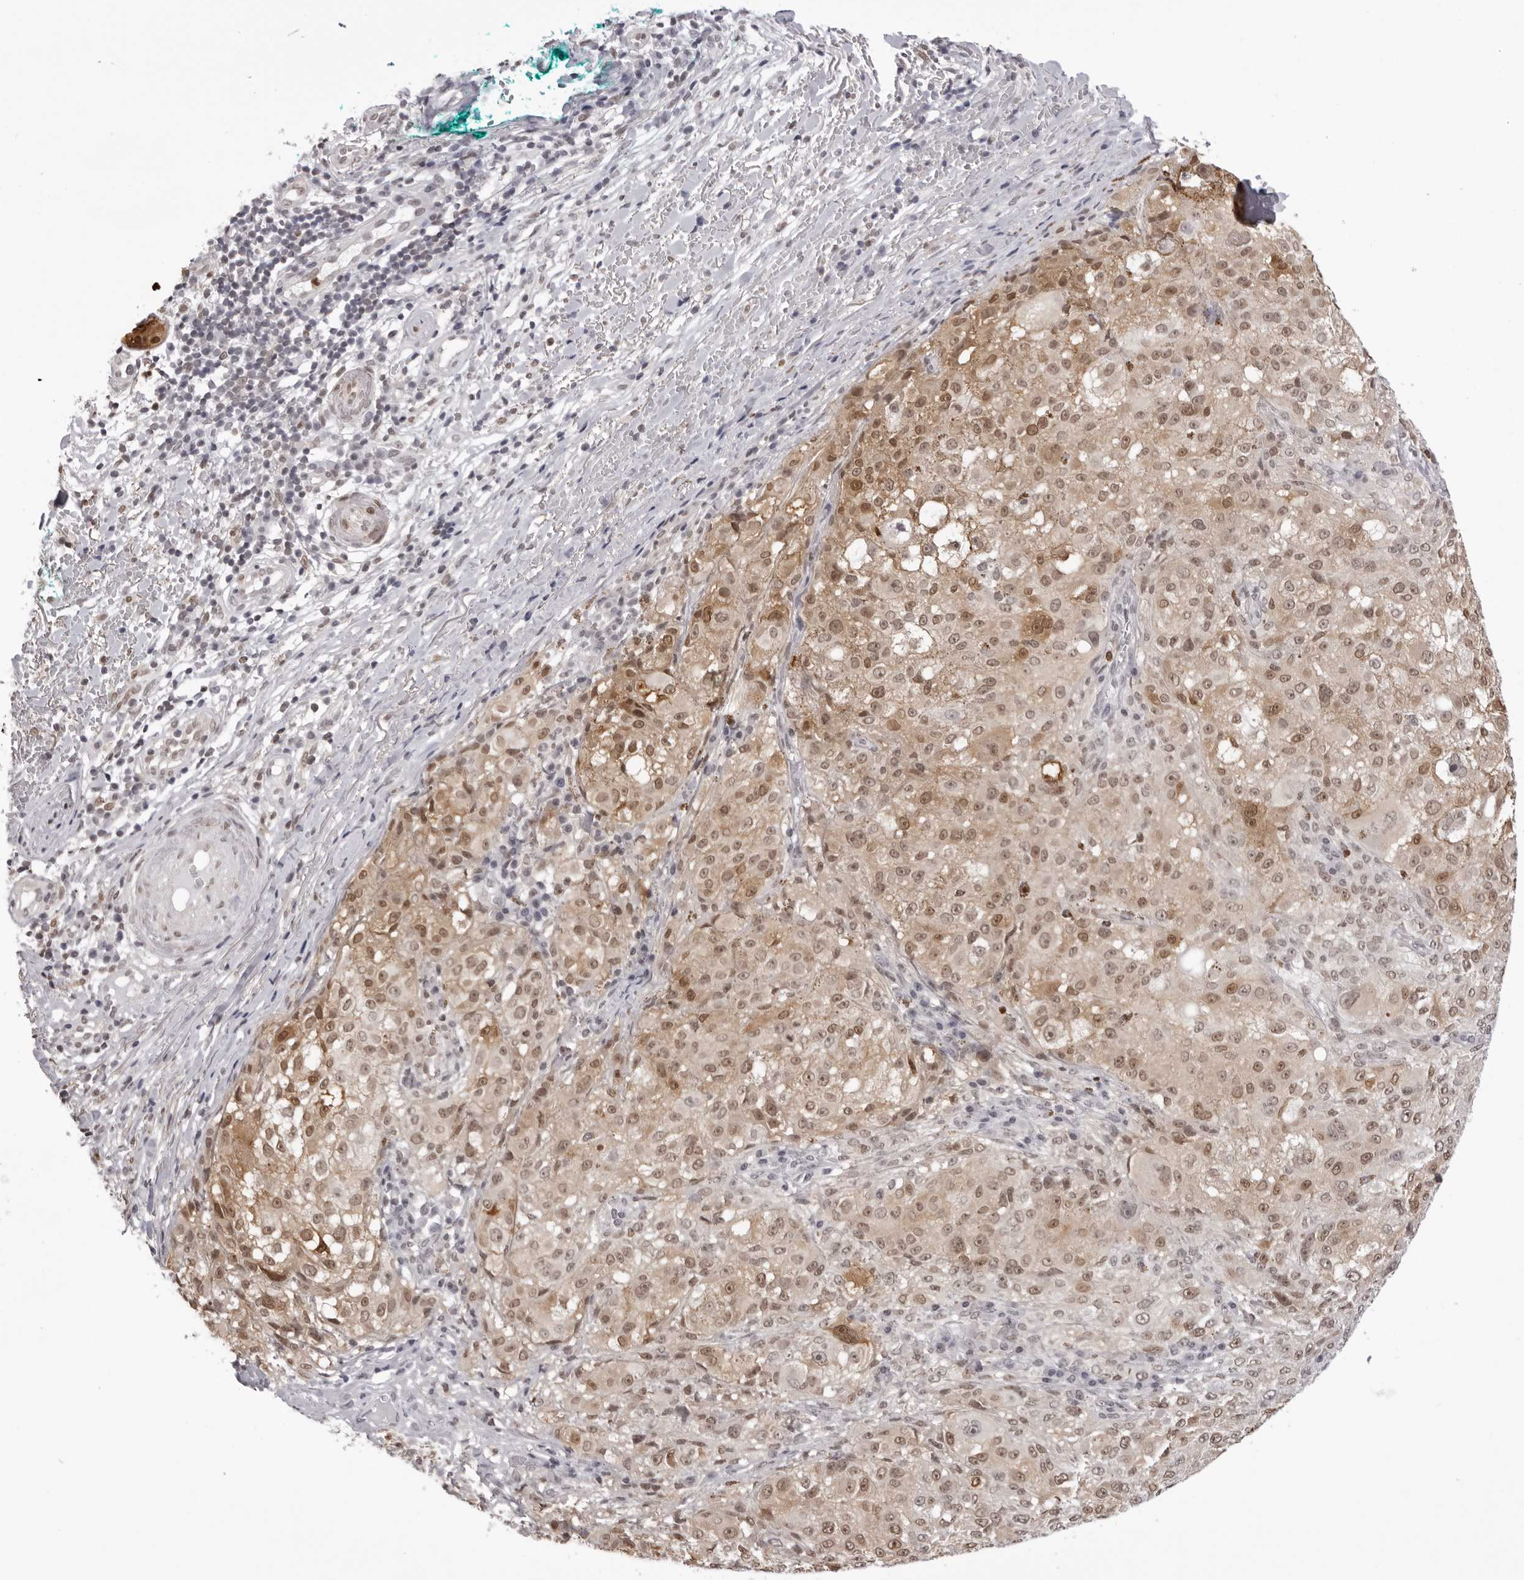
{"staining": {"intensity": "moderate", "quantity": ">75%", "location": "cytoplasmic/membranous,nuclear"}, "tissue": "melanoma", "cell_type": "Tumor cells", "image_type": "cancer", "snomed": [{"axis": "morphology", "description": "Necrosis, NOS"}, {"axis": "morphology", "description": "Malignant melanoma, NOS"}, {"axis": "topography", "description": "Skin"}], "caption": "Malignant melanoma stained with DAB (3,3'-diaminobenzidine) IHC shows medium levels of moderate cytoplasmic/membranous and nuclear positivity in approximately >75% of tumor cells.", "gene": "HSPA4", "patient": {"sex": "female", "age": 87}}